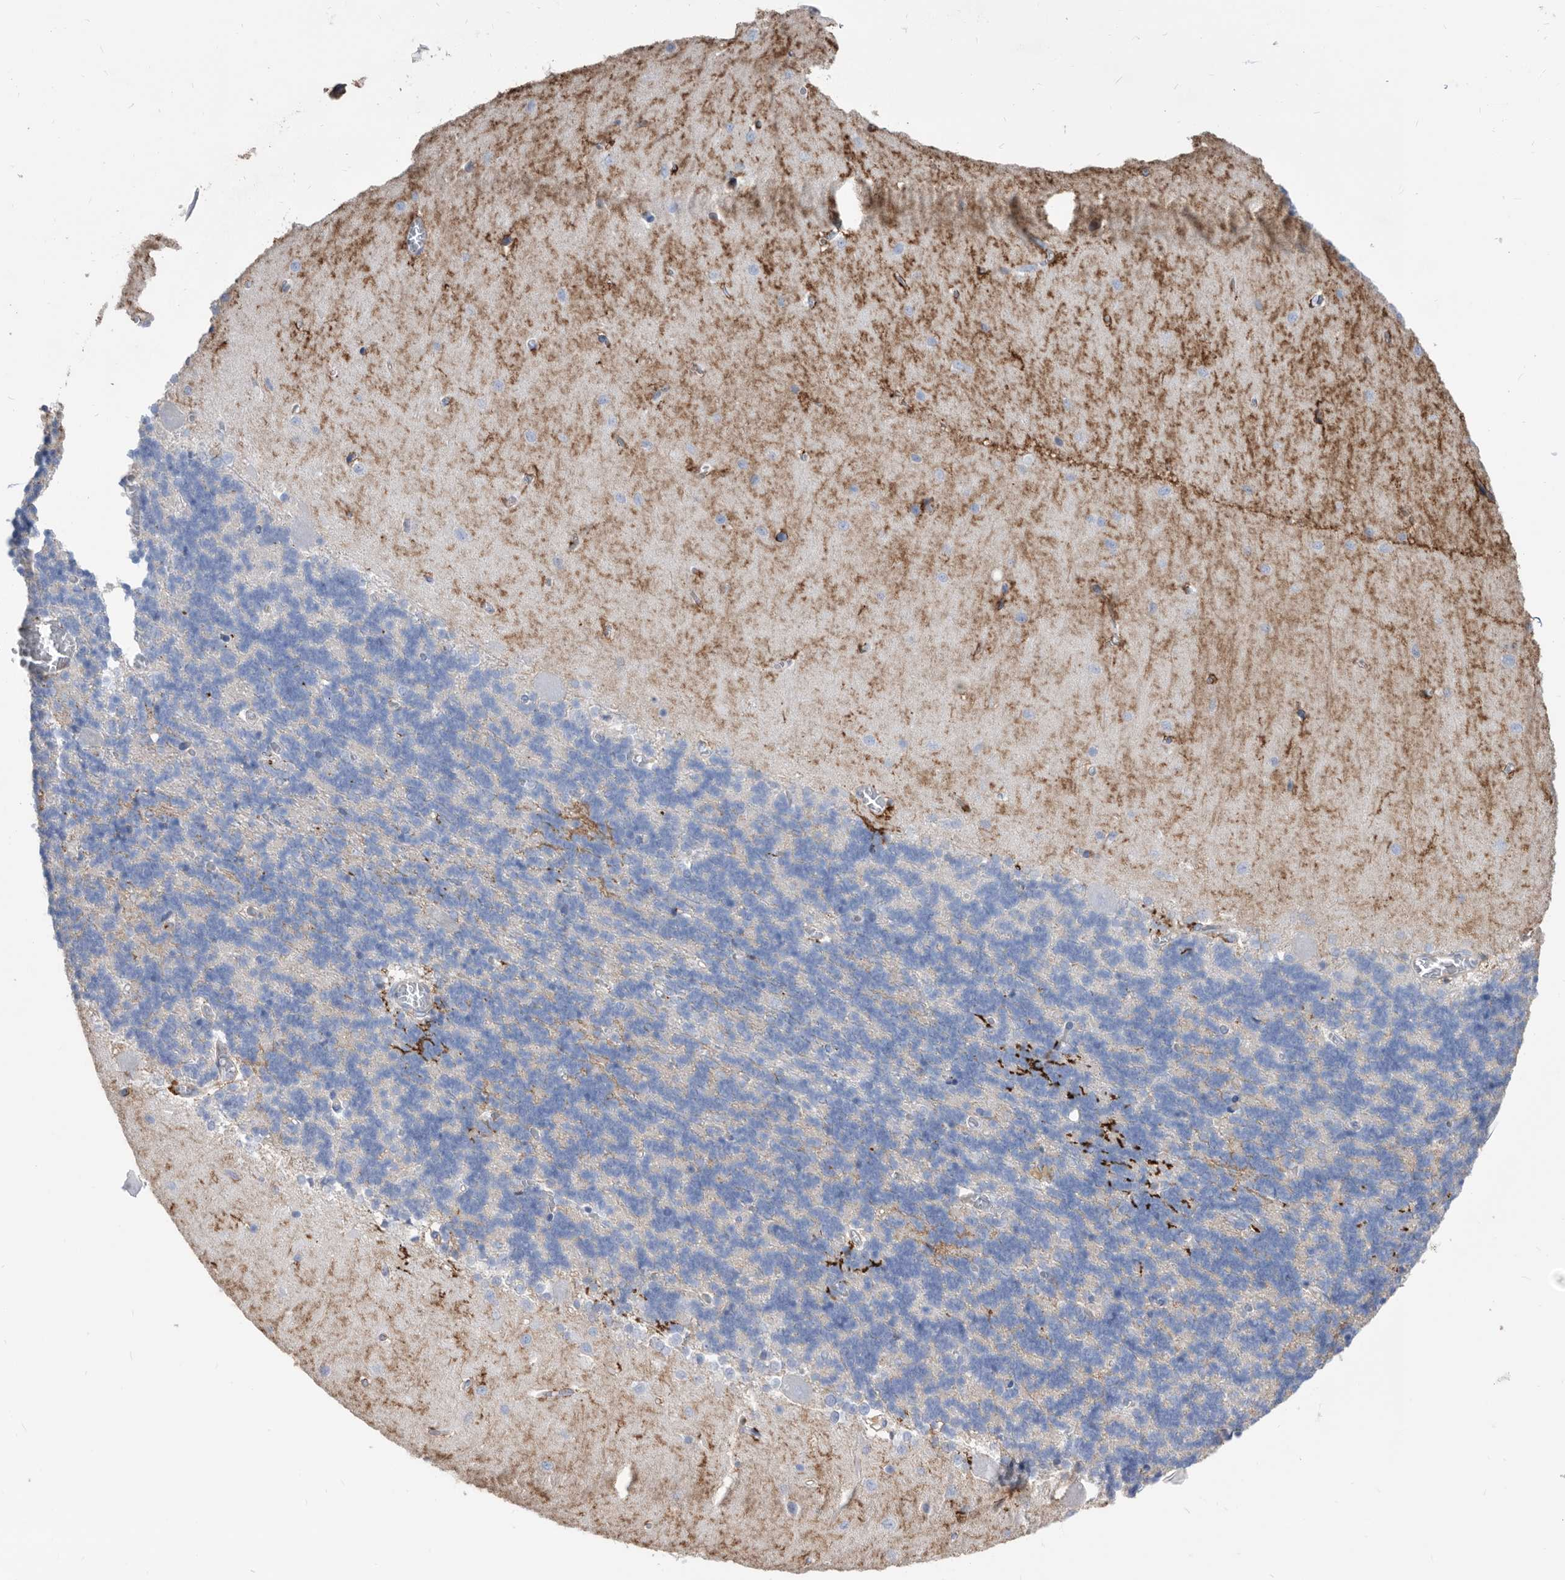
{"staining": {"intensity": "negative", "quantity": "none", "location": "none"}, "tissue": "cerebellum", "cell_type": "Cells in granular layer", "image_type": "normal", "snomed": [{"axis": "morphology", "description": "Normal tissue, NOS"}, {"axis": "topography", "description": "Cerebellum"}], "caption": "Immunohistochemistry (IHC) image of normal cerebellum stained for a protein (brown), which reveals no staining in cells in granular layer.", "gene": "MS4A4A", "patient": {"sex": "male", "age": 37}}